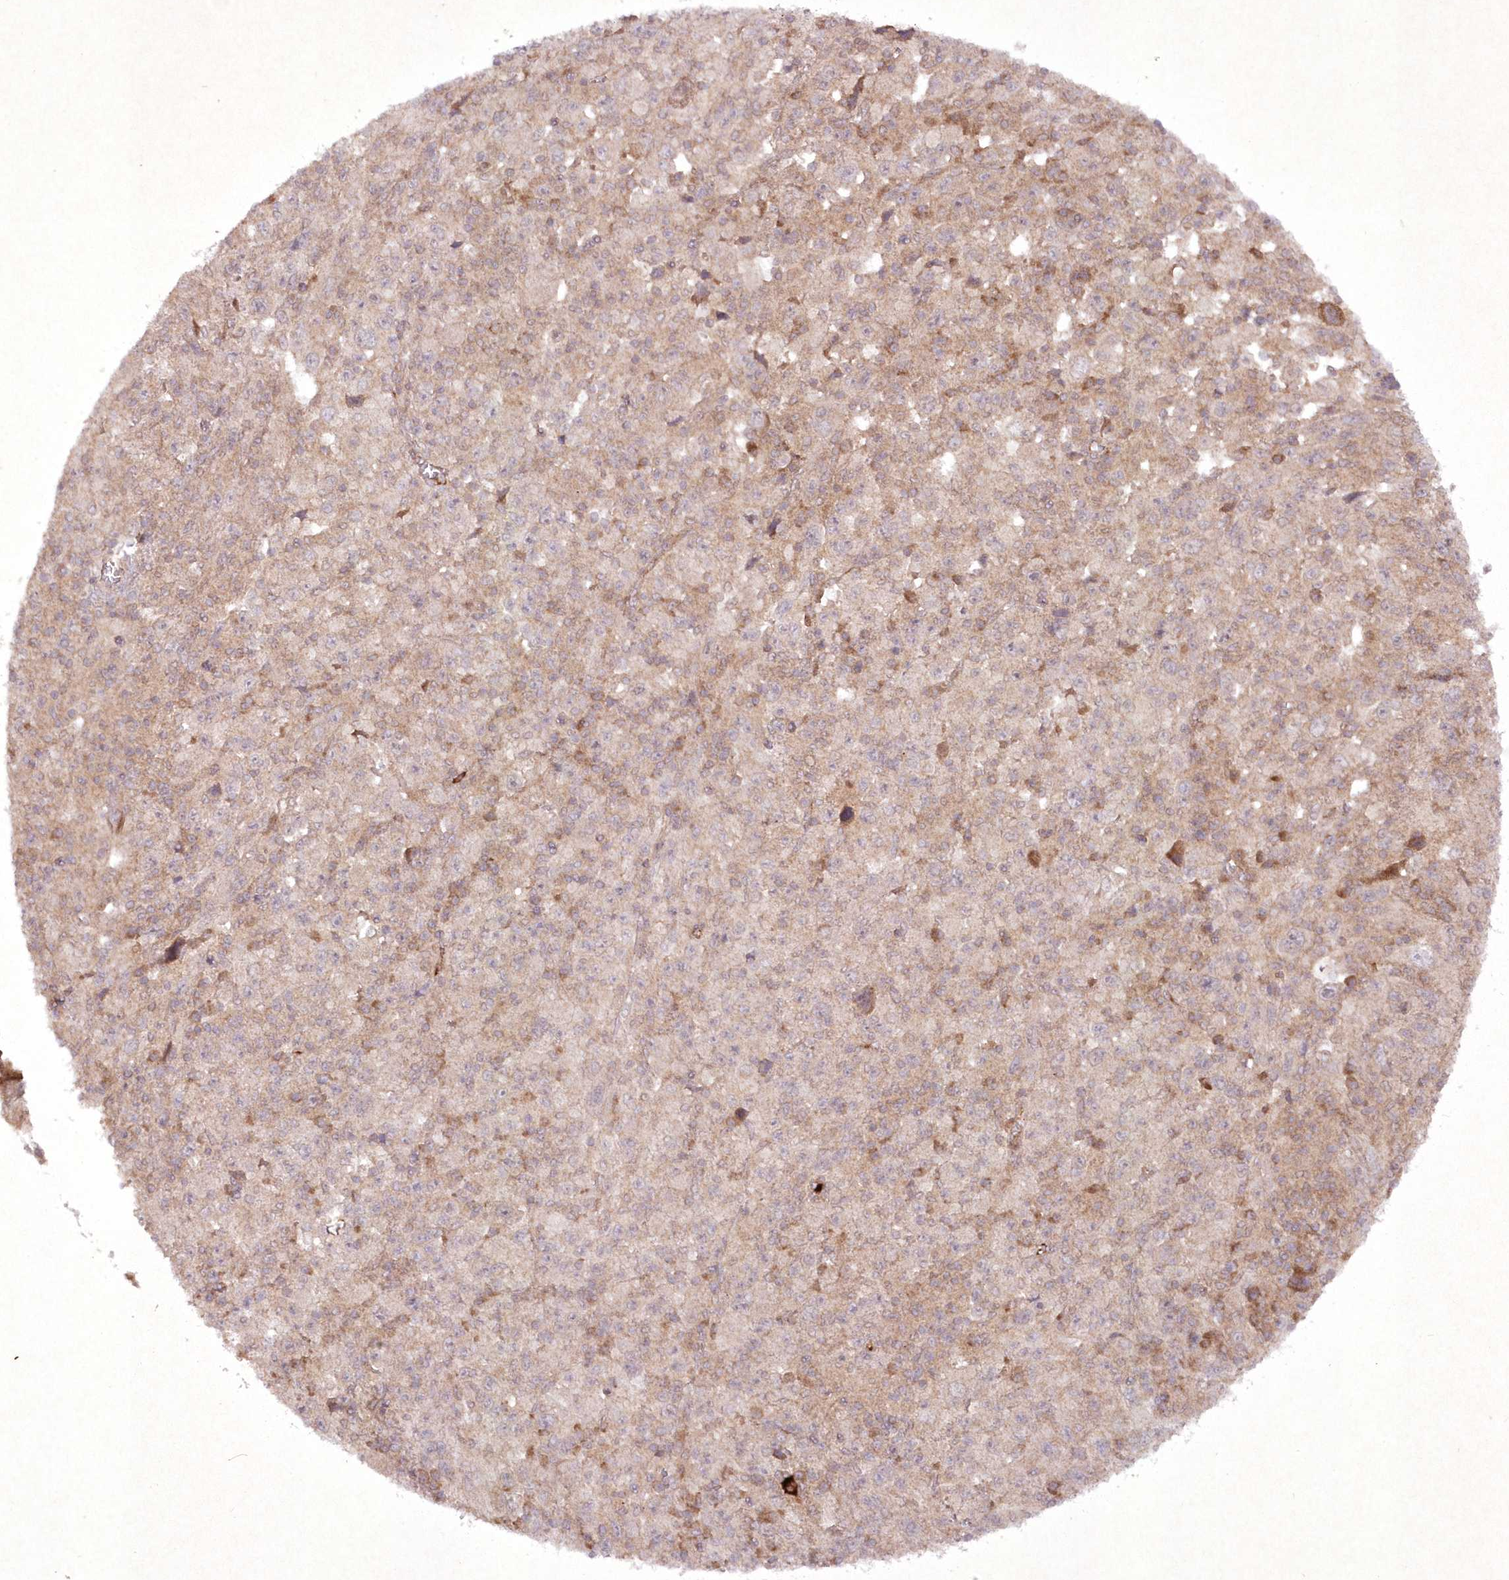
{"staining": {"intensity": "weak", "quantity": "<25%", "location": "cytoplasmic/membranous"}, "tissue": "melanoma", "cell_type": "Tumor cells", "image_type": "cancer", "snomed": [{"axis": "morphology", "description": "Malignant melanoma, Metastatic site"}, {"axis": "topography", "description": "Skin"}], "caption": "Micrograph shows no significant protein positivity in tumor cells of melanoma.", "gene": "APOM", "patient": {"sex": "female", "age": 56}}